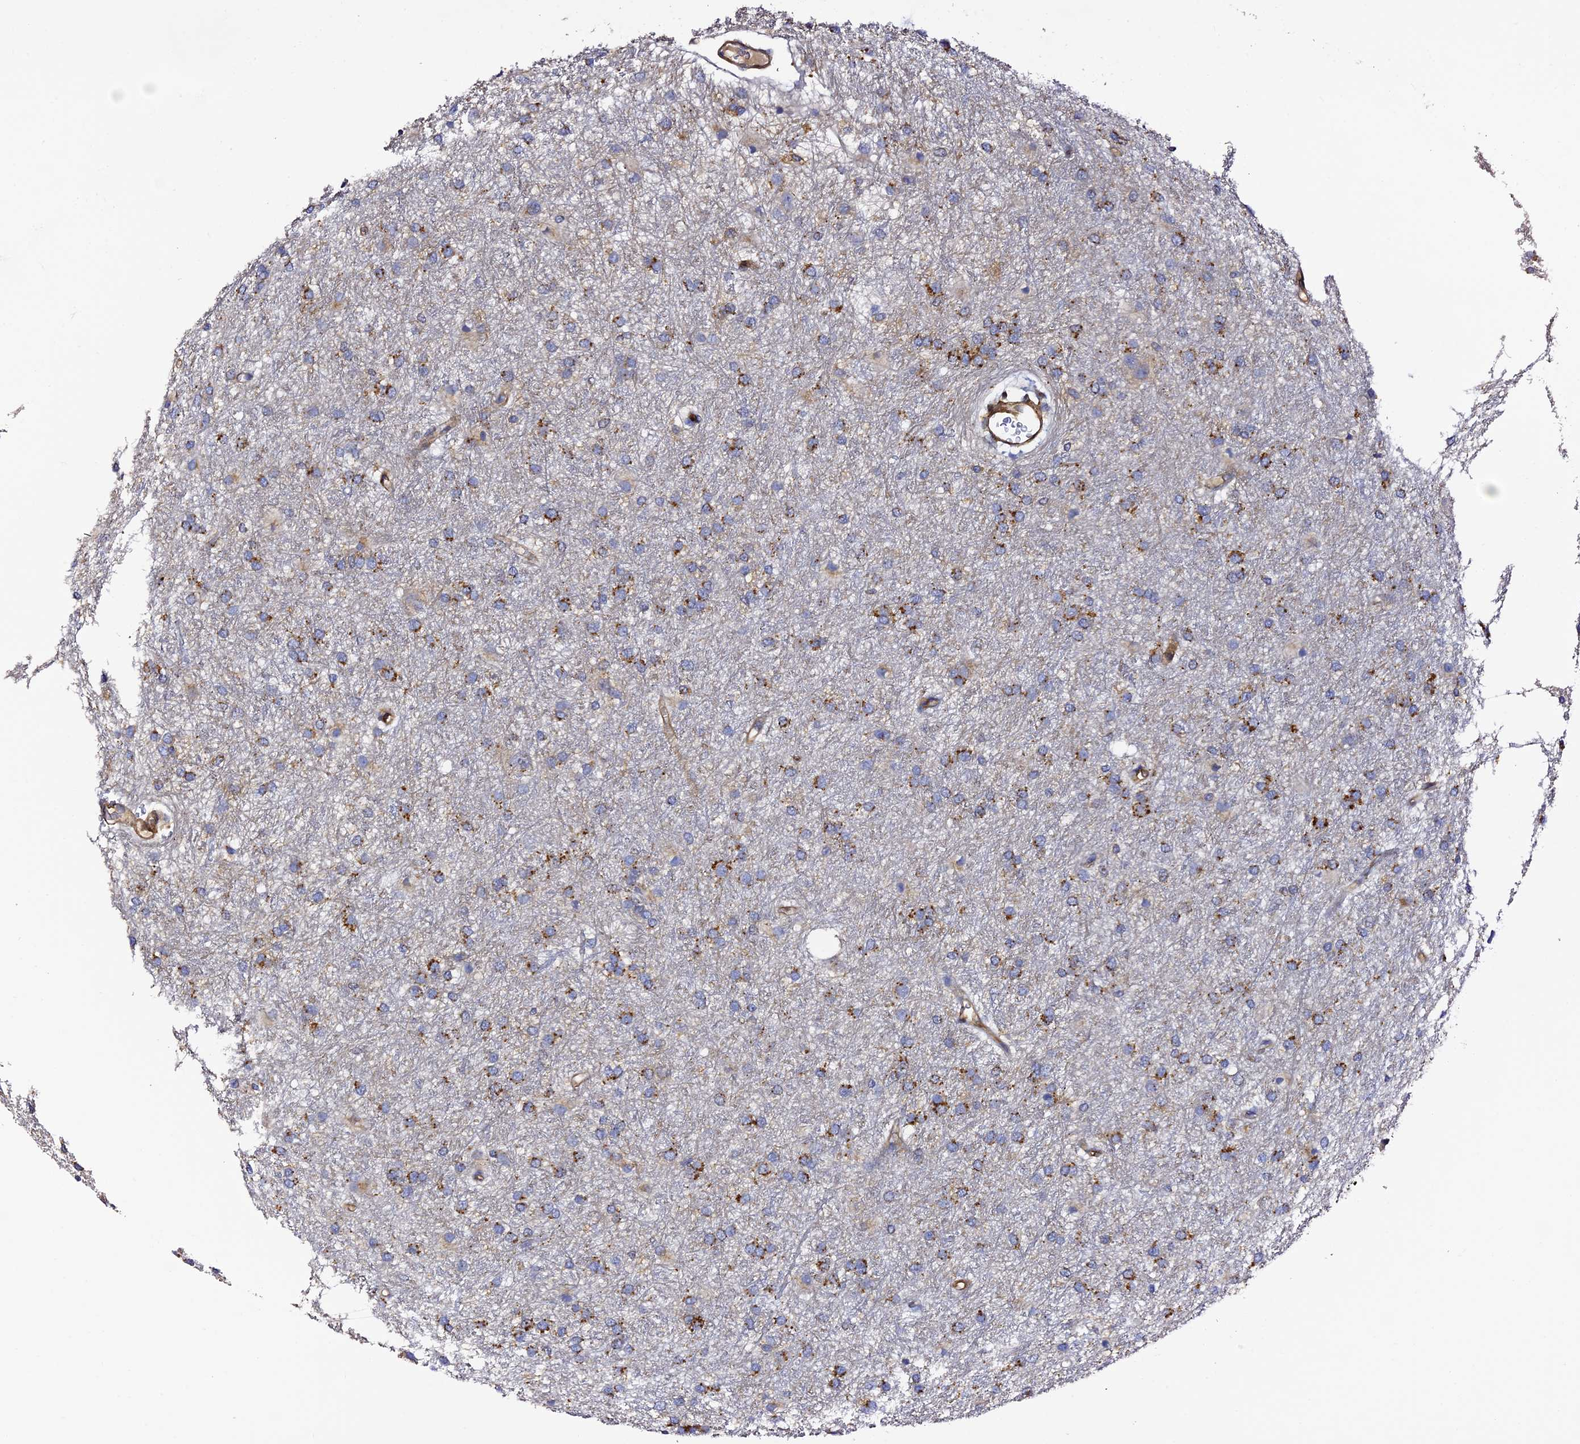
{"staining": {"intensity": "strong", "quantity": "25%-75%", "location": "cytoplasmic/membranous"}, "tissue": "glioma", "cell_type": "Tumor cells", "image_type": "cancer", "snomed": [{"axis": "morphology", "description": "Glioma, malignant, High grade"}, {"axis": "topography", "description": "Brain"}], "caption": "Glioma tissue shows strong cytoplasmic/membranous expression in about 25%-75% of tumor cells", "gene": "TRPV2", "patient": {"sex": "female", "age": 50}}